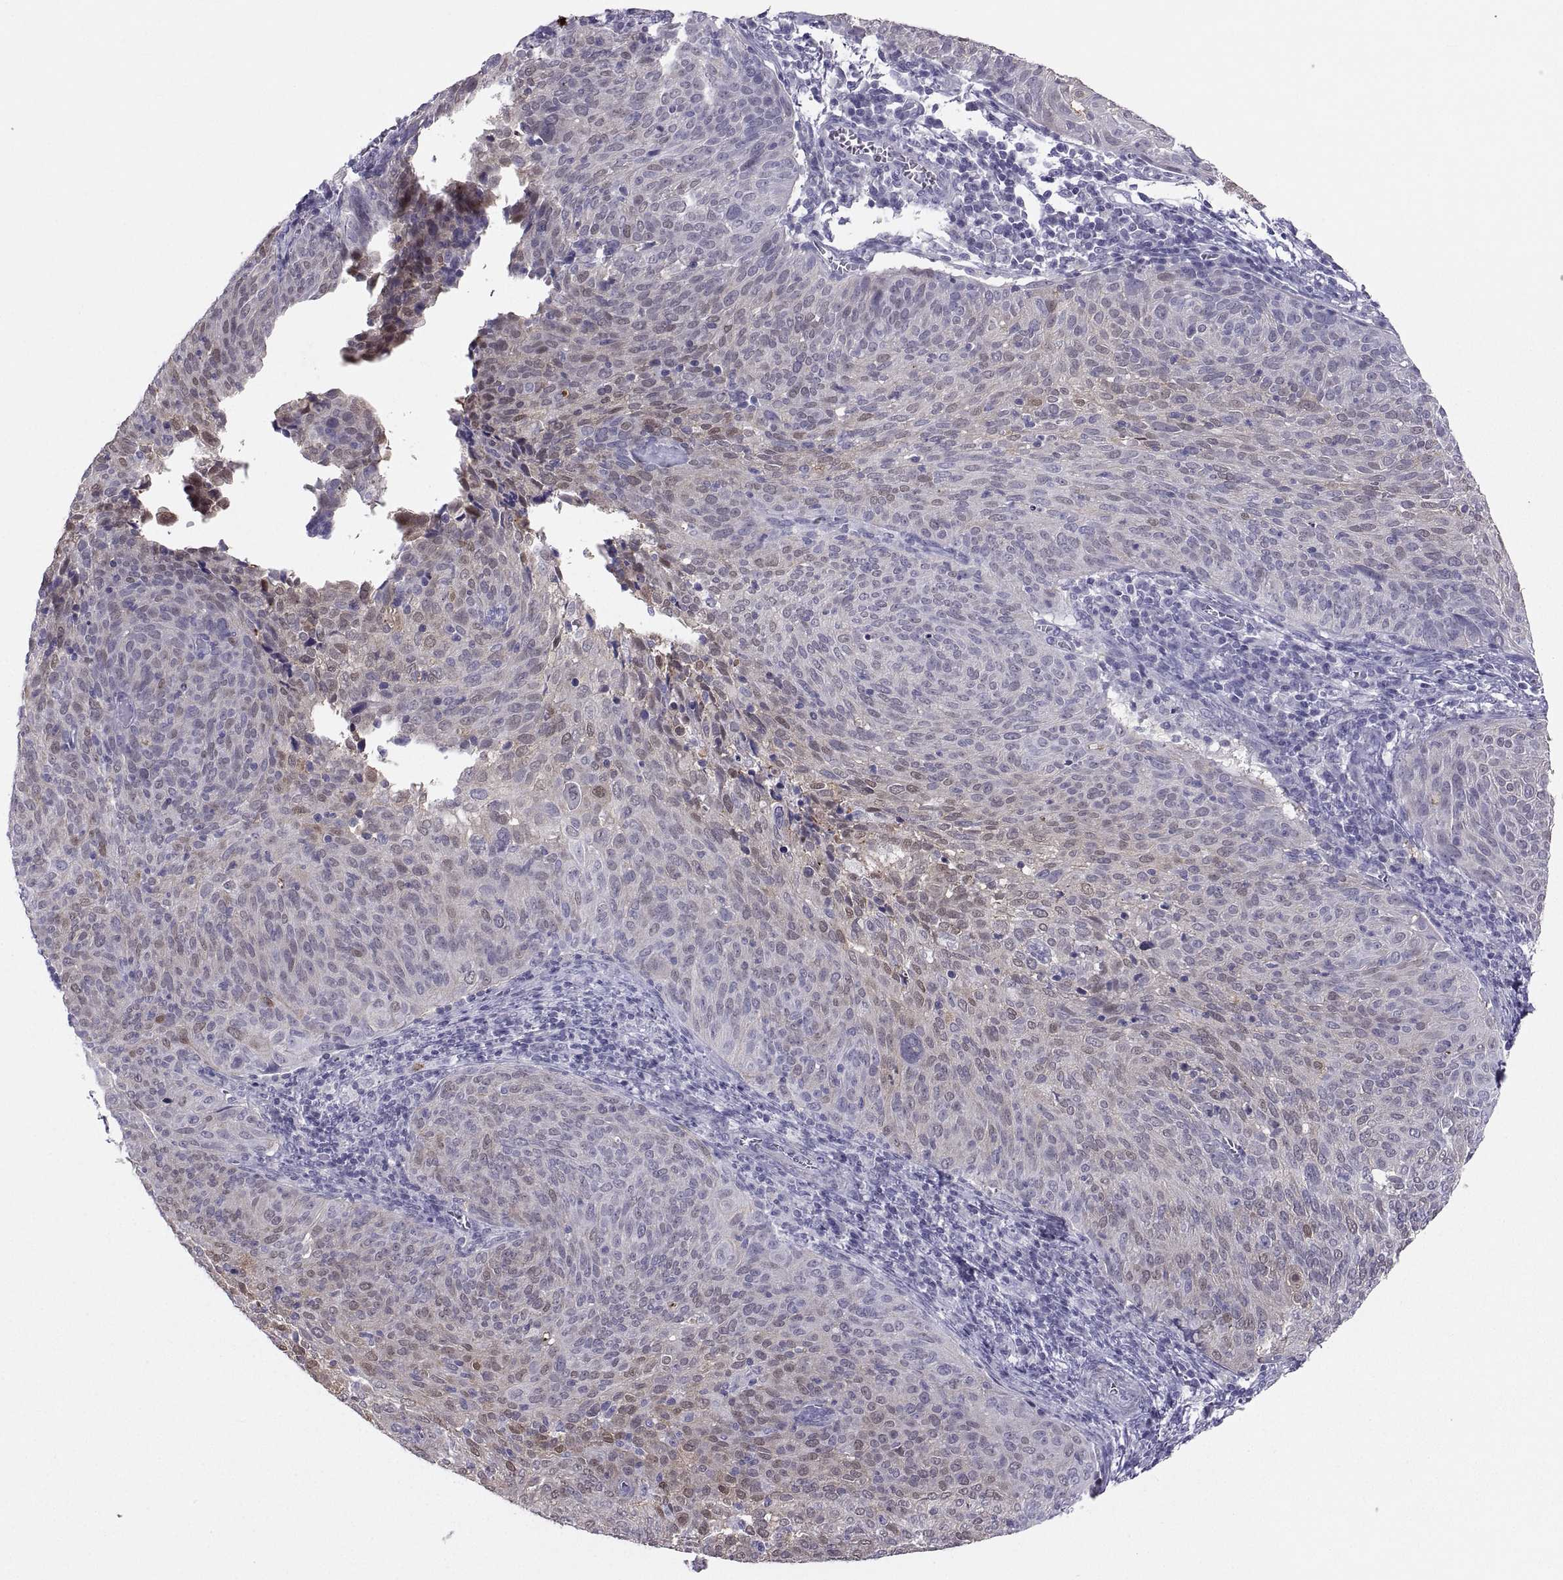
{"staining": {"intensity": "weak", "quantity": "25%-75%", "location": "nuclear"}, "tissue": "cervical cancer", "cell_type": "Tumor cells", "image_type": "cancer", "snomed": [{"axis": "morphology", "description": "Squamous cell carcinoma, NOS"}, {"axis": "topography", "description": "Cervix"}], "caption": "There is low levels of weak nuclear staining in tumor cells of cervical squamous cell carcinoma, as demonstrated by immunohistochemical staining (brown color).", "gene": "IGSF1", "patient": {"sex": "female", "age": 39}}